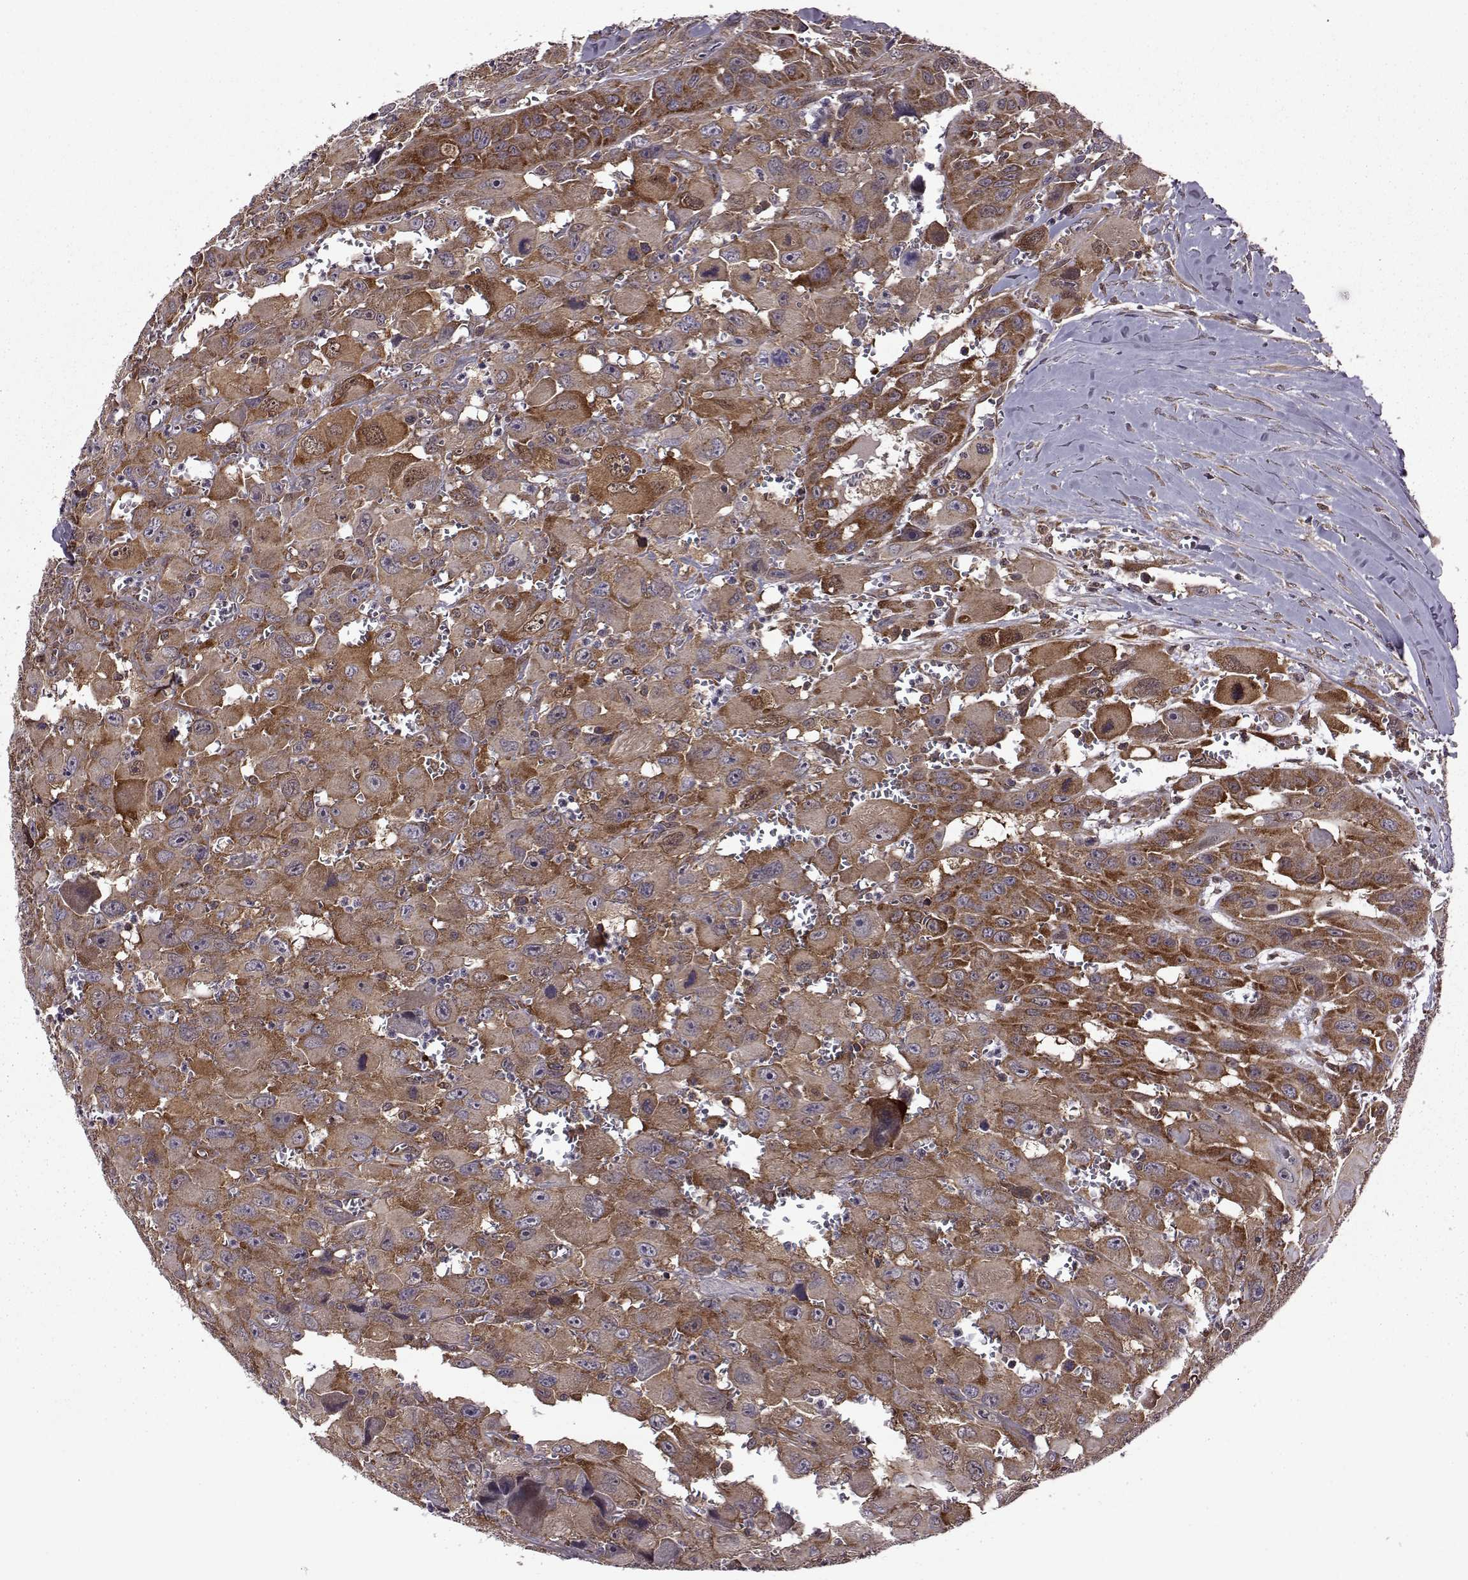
{"staining": {"intensity": "moderate", "quantity": ">75%", "location": "cytoplasmic/membranous"}, "tissue": "head and neck cancer", "cell_type": "Tumor cells", "image_type": "cancer", "snomed": [{"axis": "morphology", "description": "Squamous cell carcinoma, NOS"}, {"axis": "morphology", "description": "Squamous cell carcinoma, metastatic, NOS"}, {"axis": "topography", "description": "Oral tissue"}, {"axis": "topography", "description": "Head-Neck"}], "caption": "Immunohistochemistry (IHC) (DAB (3,3'-diaminobenzidine)) staining of human head and neck cancer (squamous cell carcinoma) displays moderate cytoplasmic/membranous protein staining in approximately >75% of tumor cells. (Brightfield microscopy of DAB IHC at high magnification).", "gene": "URI1", "patient": {"sex": "female", "age": 85}}